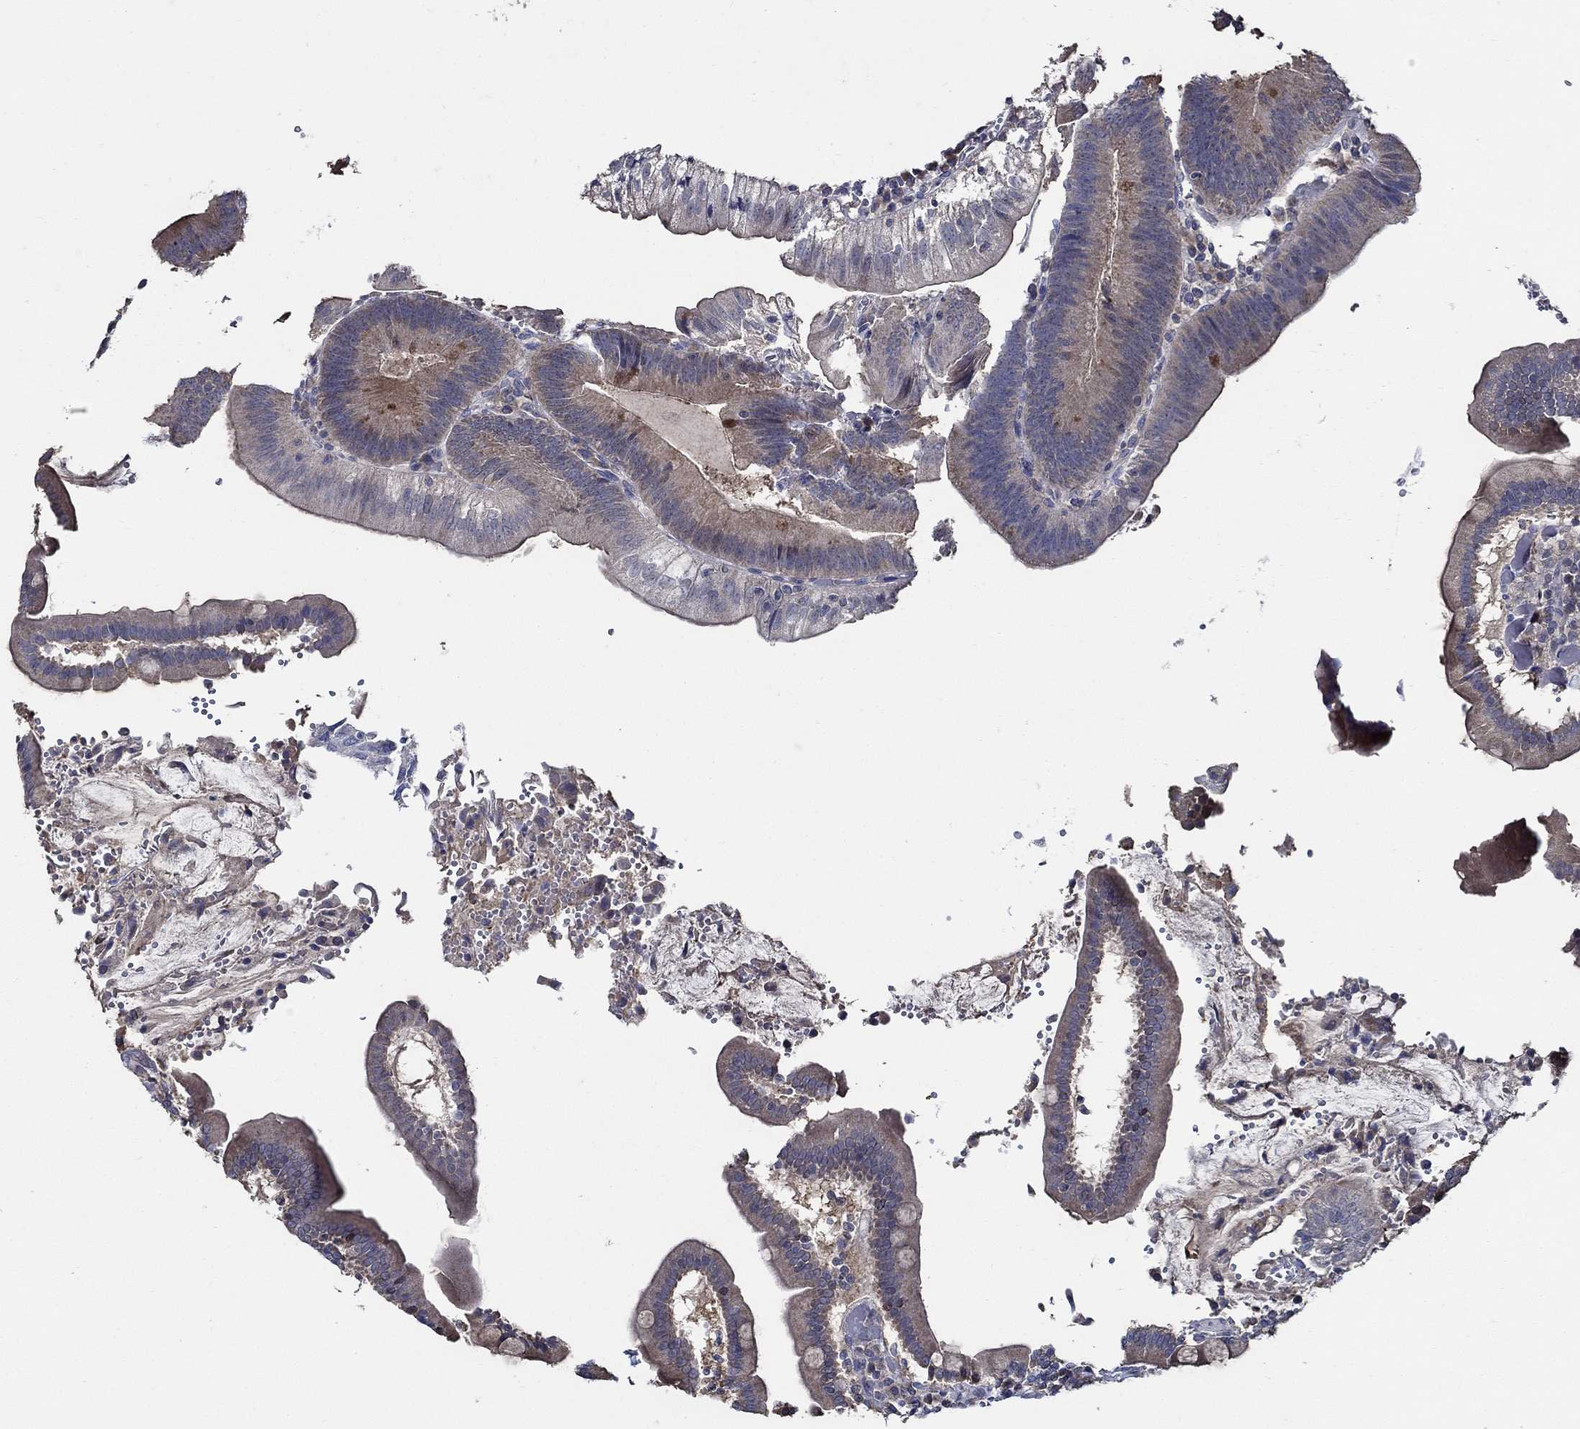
{"staining": {"intensity": "moderate", "quantity": ">75%", "location": "cytoplasmic/membranous"}, "tissue": "duodenum", "cell_type": "Glandular cells", "image_type": "normal", "snomed": [{"axis": "morphology", "description": "Normal tissue, NOS"}, {"axis": "topography", "description": "Duodenum"}], "caption": "Brown immunohistochemical staining in benign duodenum shows moderate cytoplasmic/membranous expression in approximately >75% of glandular cells.", "gene": "WDR53", "patient": {"sex": "female", "age": 62}}